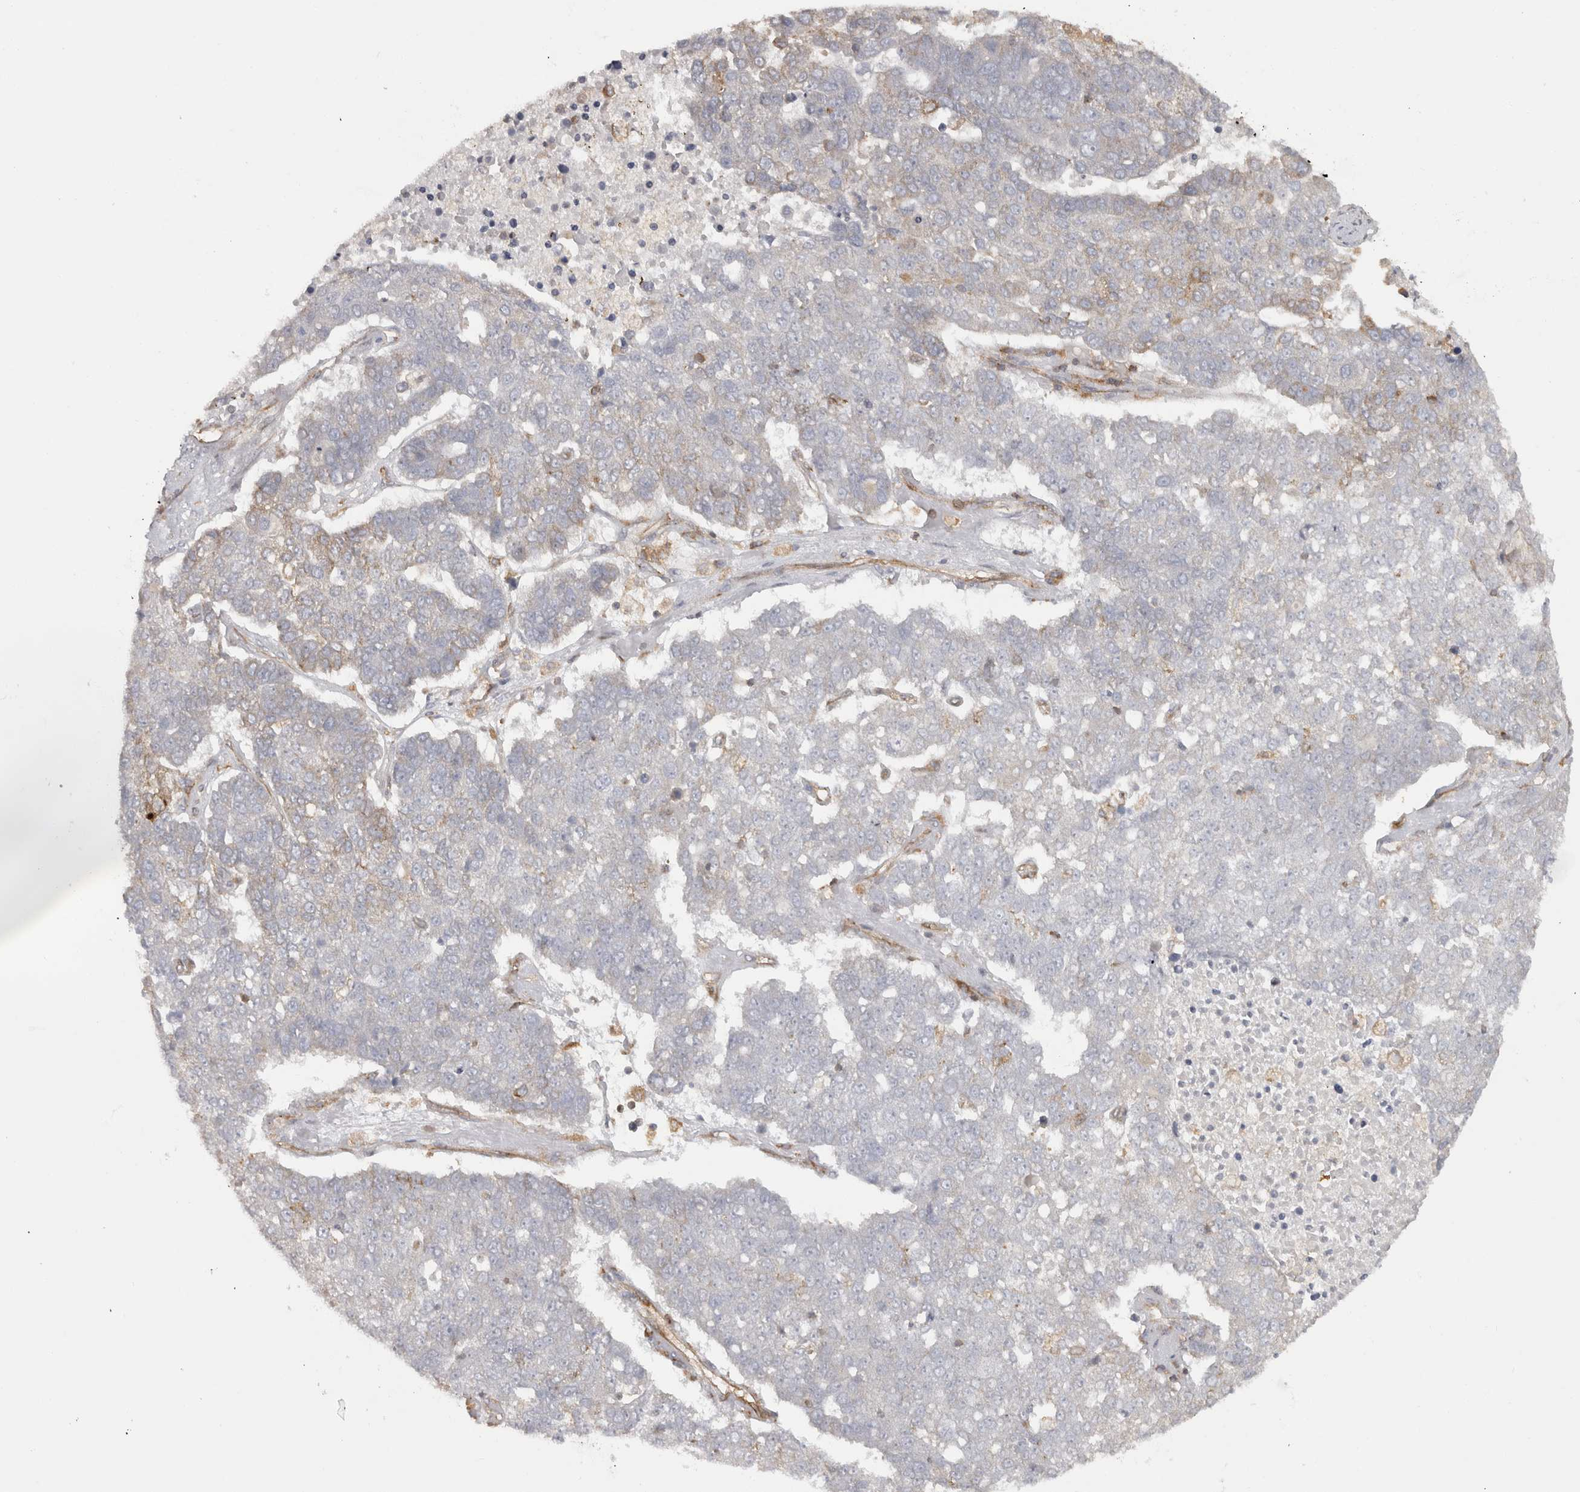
{"staining": {"intensity": "weak", "quantity": "<25%", "location": "cytoplasmic/membranous"}, "tissue": "pancreatic cancer", "cell_type": "Tumor cells", "image_type": "cancer", "snomed": [{"axis": "morphology", "description": "Adenocarcinoma, NOS"}, {"axis": "topography", "description": "Pancreas"}], "caption": "The IHC micrograph has no significant positivity in tumor cells of pancreatic adenocarcinoma tissue.", "gene": "HLA-E", "patient": {"sex": "female", "age": 61}}